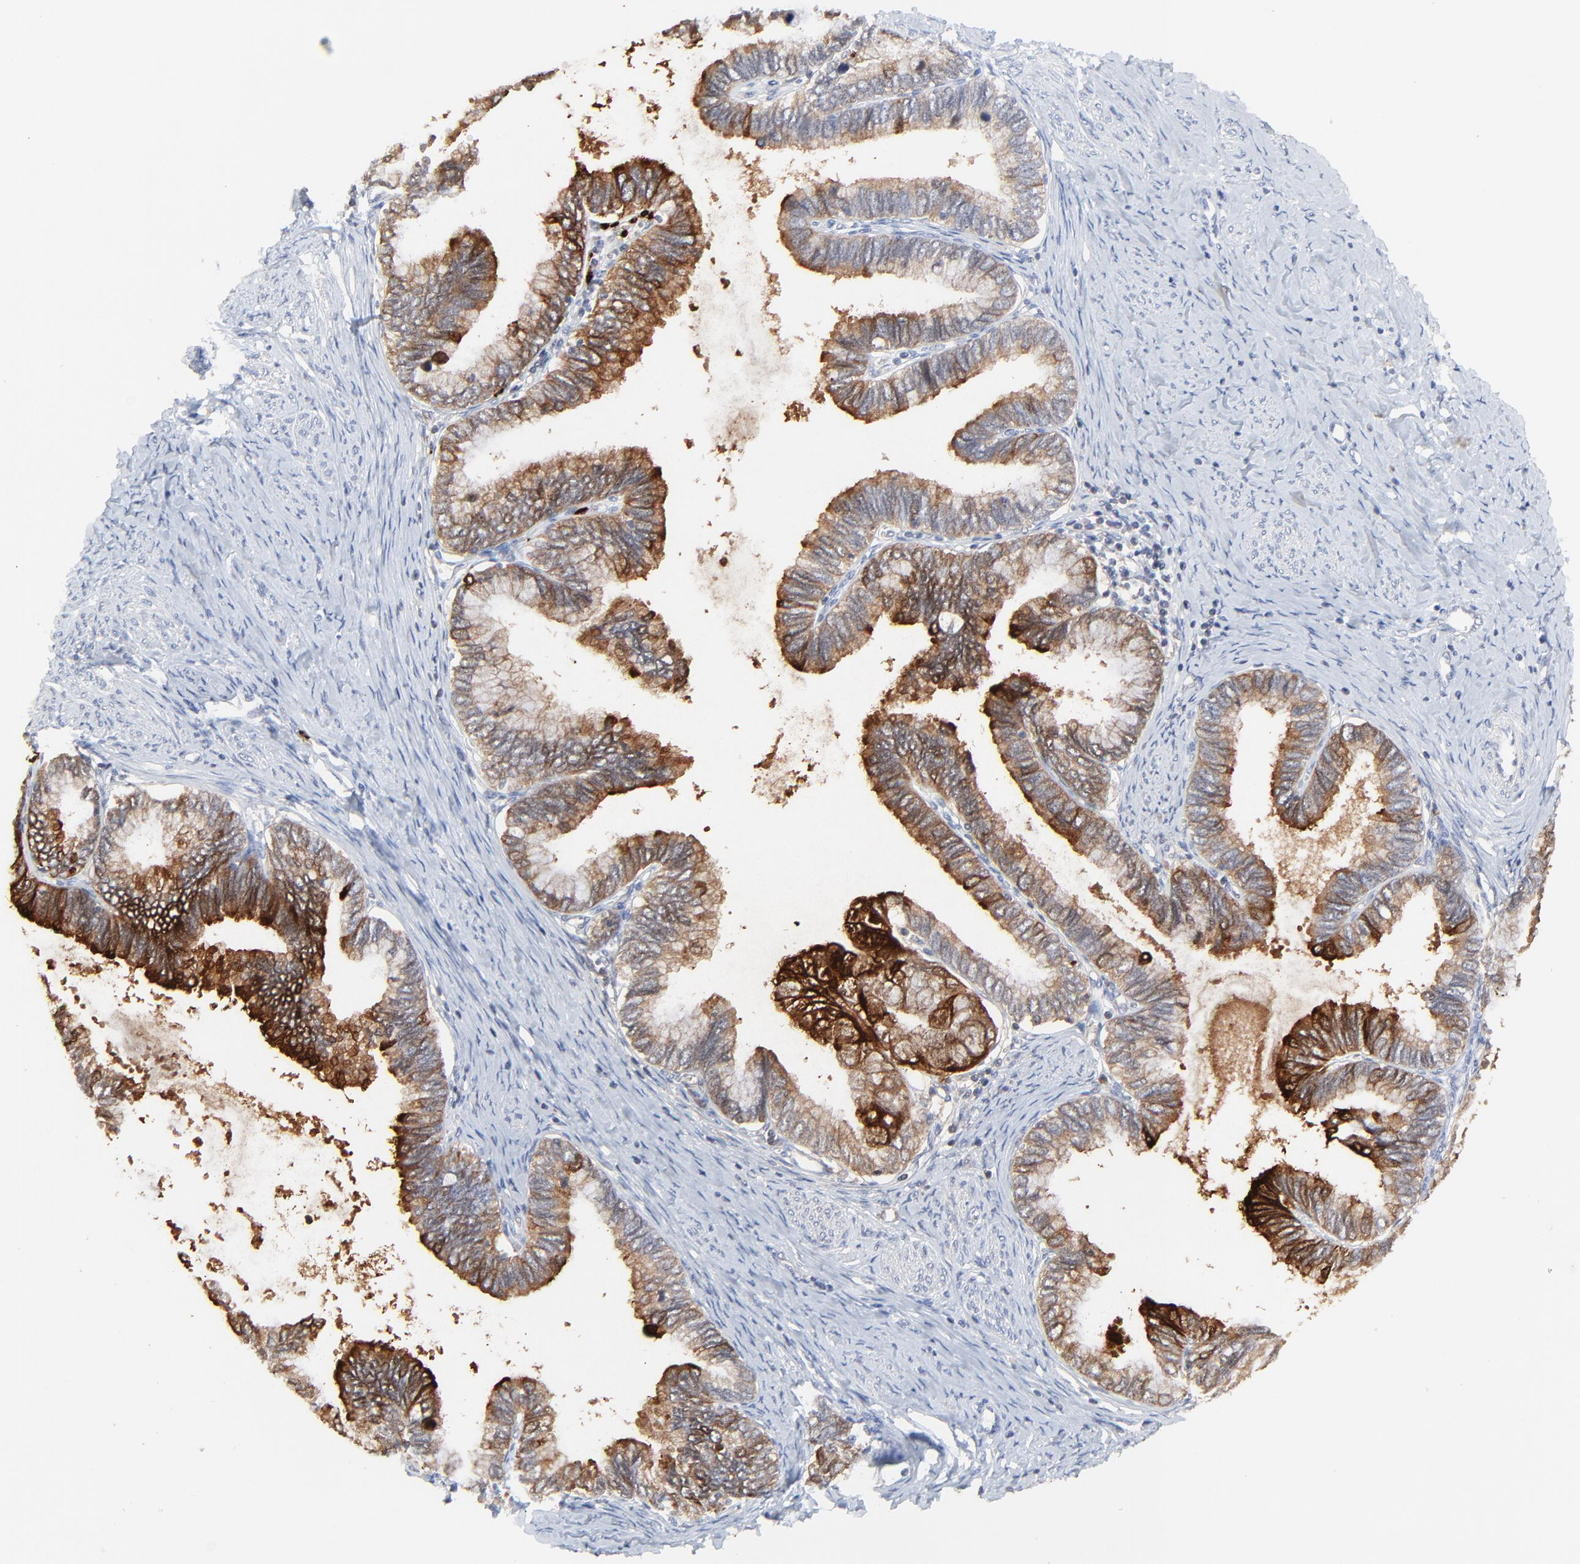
{"staining": {"intensity": "strong", "quantity": ">75%", "location": "cytoplasmic/membranous"}, "tissue": "cervical cancer", "cell_type": "Tumor cells", "image_type": "cancer", "snomed": [{"axis": "morphology", "description": "Adenocarcinoma, NOS"}, {"axis": "topography", "description": "Cervix"}], "caption": "Human cervical adenocarcinoma stained for a protein (brown) exhibits strong cytoplasmic/membranous positive expression in approximately >75% of tumor cells.", "gene": "LCN2", "patient": {"sex": "female", "age": 49}}